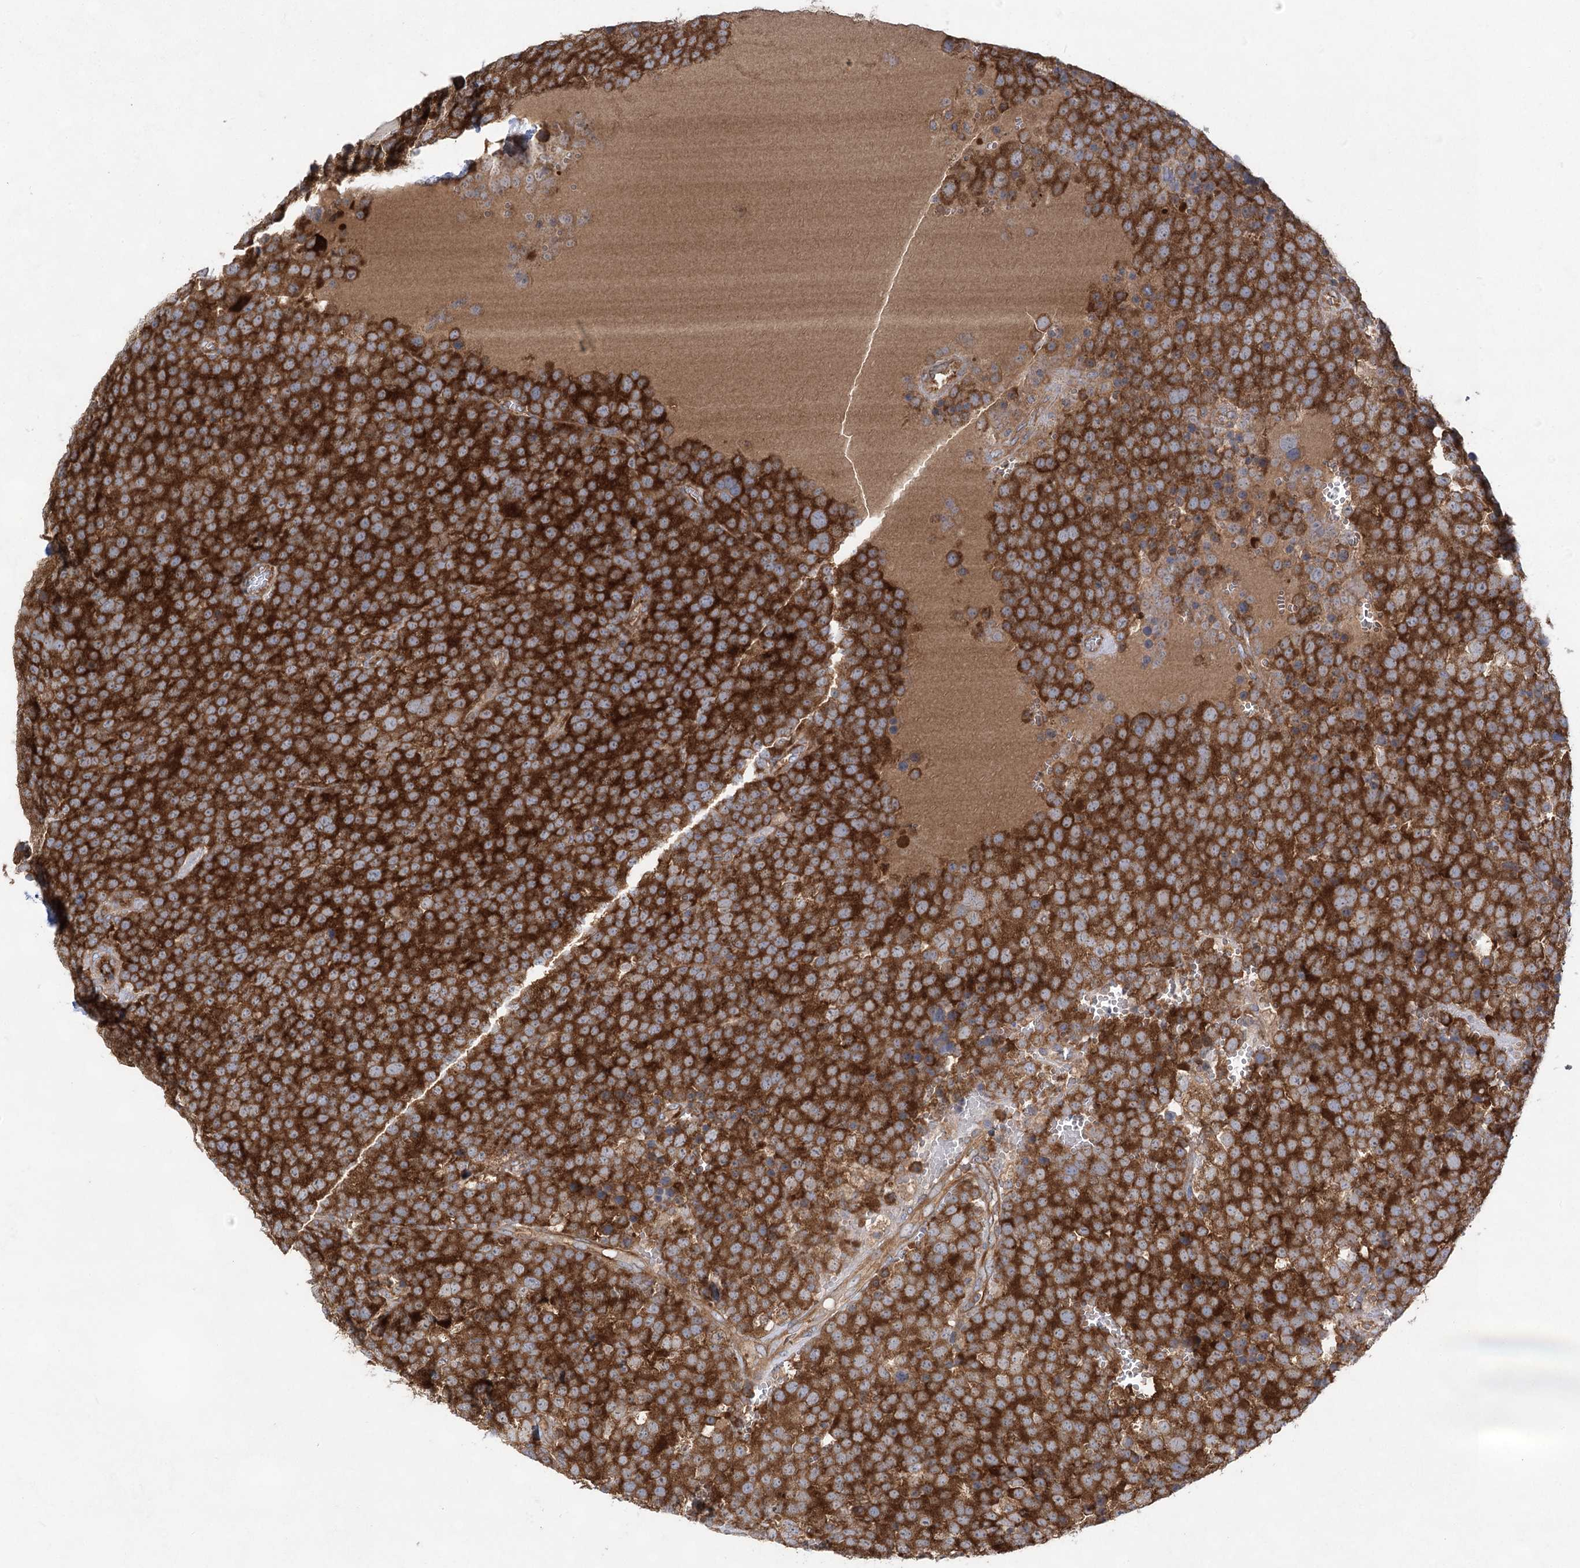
{"staining": {"intensity": "strong", "quantity": ">75%", "location": "cytoplasmic/membranous"}, "tissue": "testis cancer", "cell_type": "Tumor cells", "image_type": "cancer", "snomed": [{"axis": "morphology", "description": "Seminoma, NOS"}, {"axis": "topography", "description": "Testis"}], "caption": "Tumor cells demonstrate high levels of strong cytoplasmic/membranous positivity in approximately >75% of cells in human testis cancer (seminoma).", "gene": "EIF3A", "patient": {"sex": "male", "age": 71}}